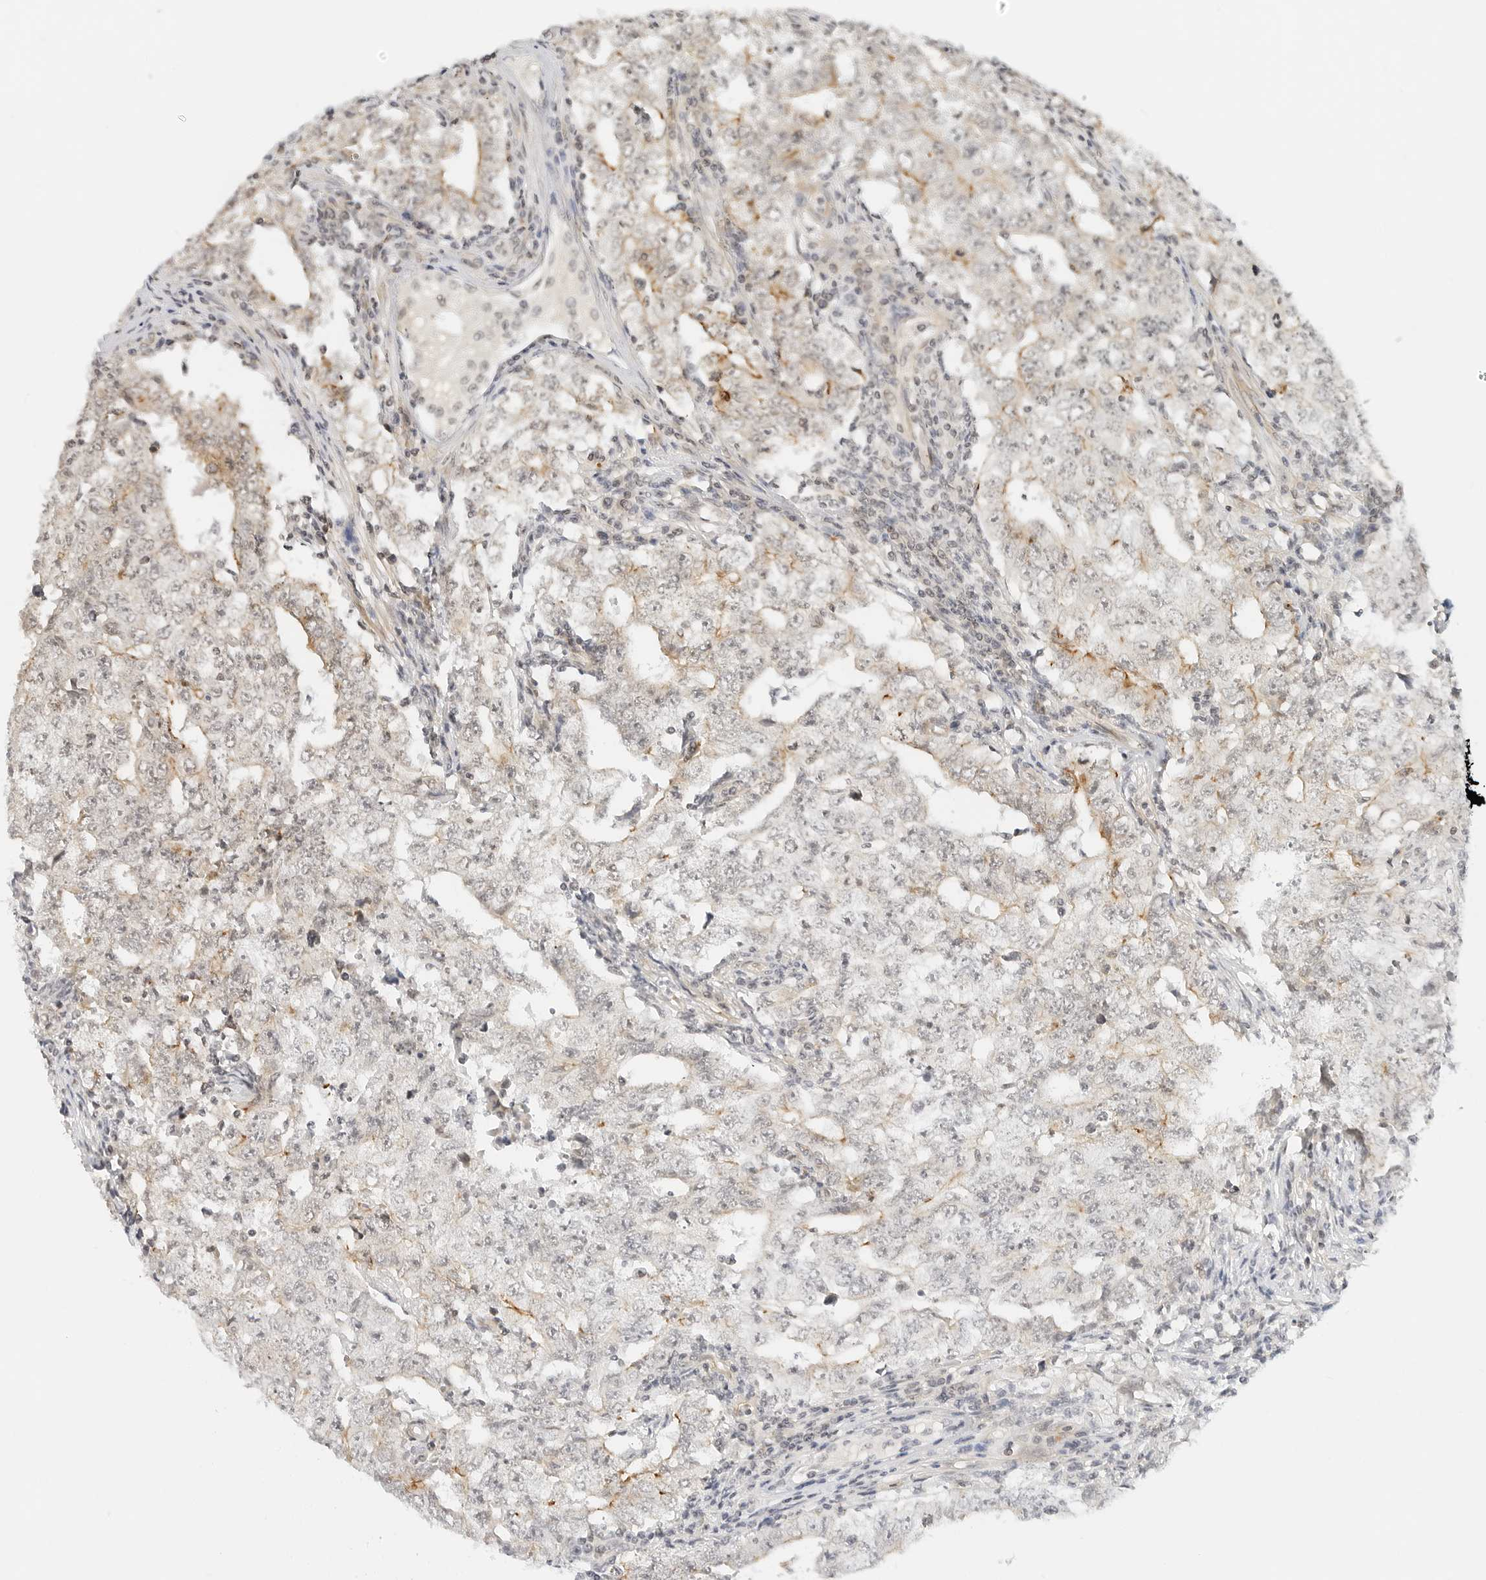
{"staining": {"intensity": "moderate", "quantity": "<25%", "location": "cytoplasmic/membranous"}, "tissue": "testis cancer", "cell_type": "Tumor cells", "image_type": "cancer", "snomed": [{"axis": "morphology", "description": "Carcinoma, Embryonal, NOS"}, {"axis": "topography", "description": "Testis"}], "caption": "Immunohistochemistry (DAB) staining of human testis cancer demonstrates moderate cytoplasmic/membranous protein staining in about <25% of tumor cells. The protein is stained brown, and the nuclei are stained in blue (DAB (3,3'-diaminobenzidine) IHC with brightfield microscopy, high magnification).", "gene": "NEO1", "patient": {"sex": "male", "age": 26}}